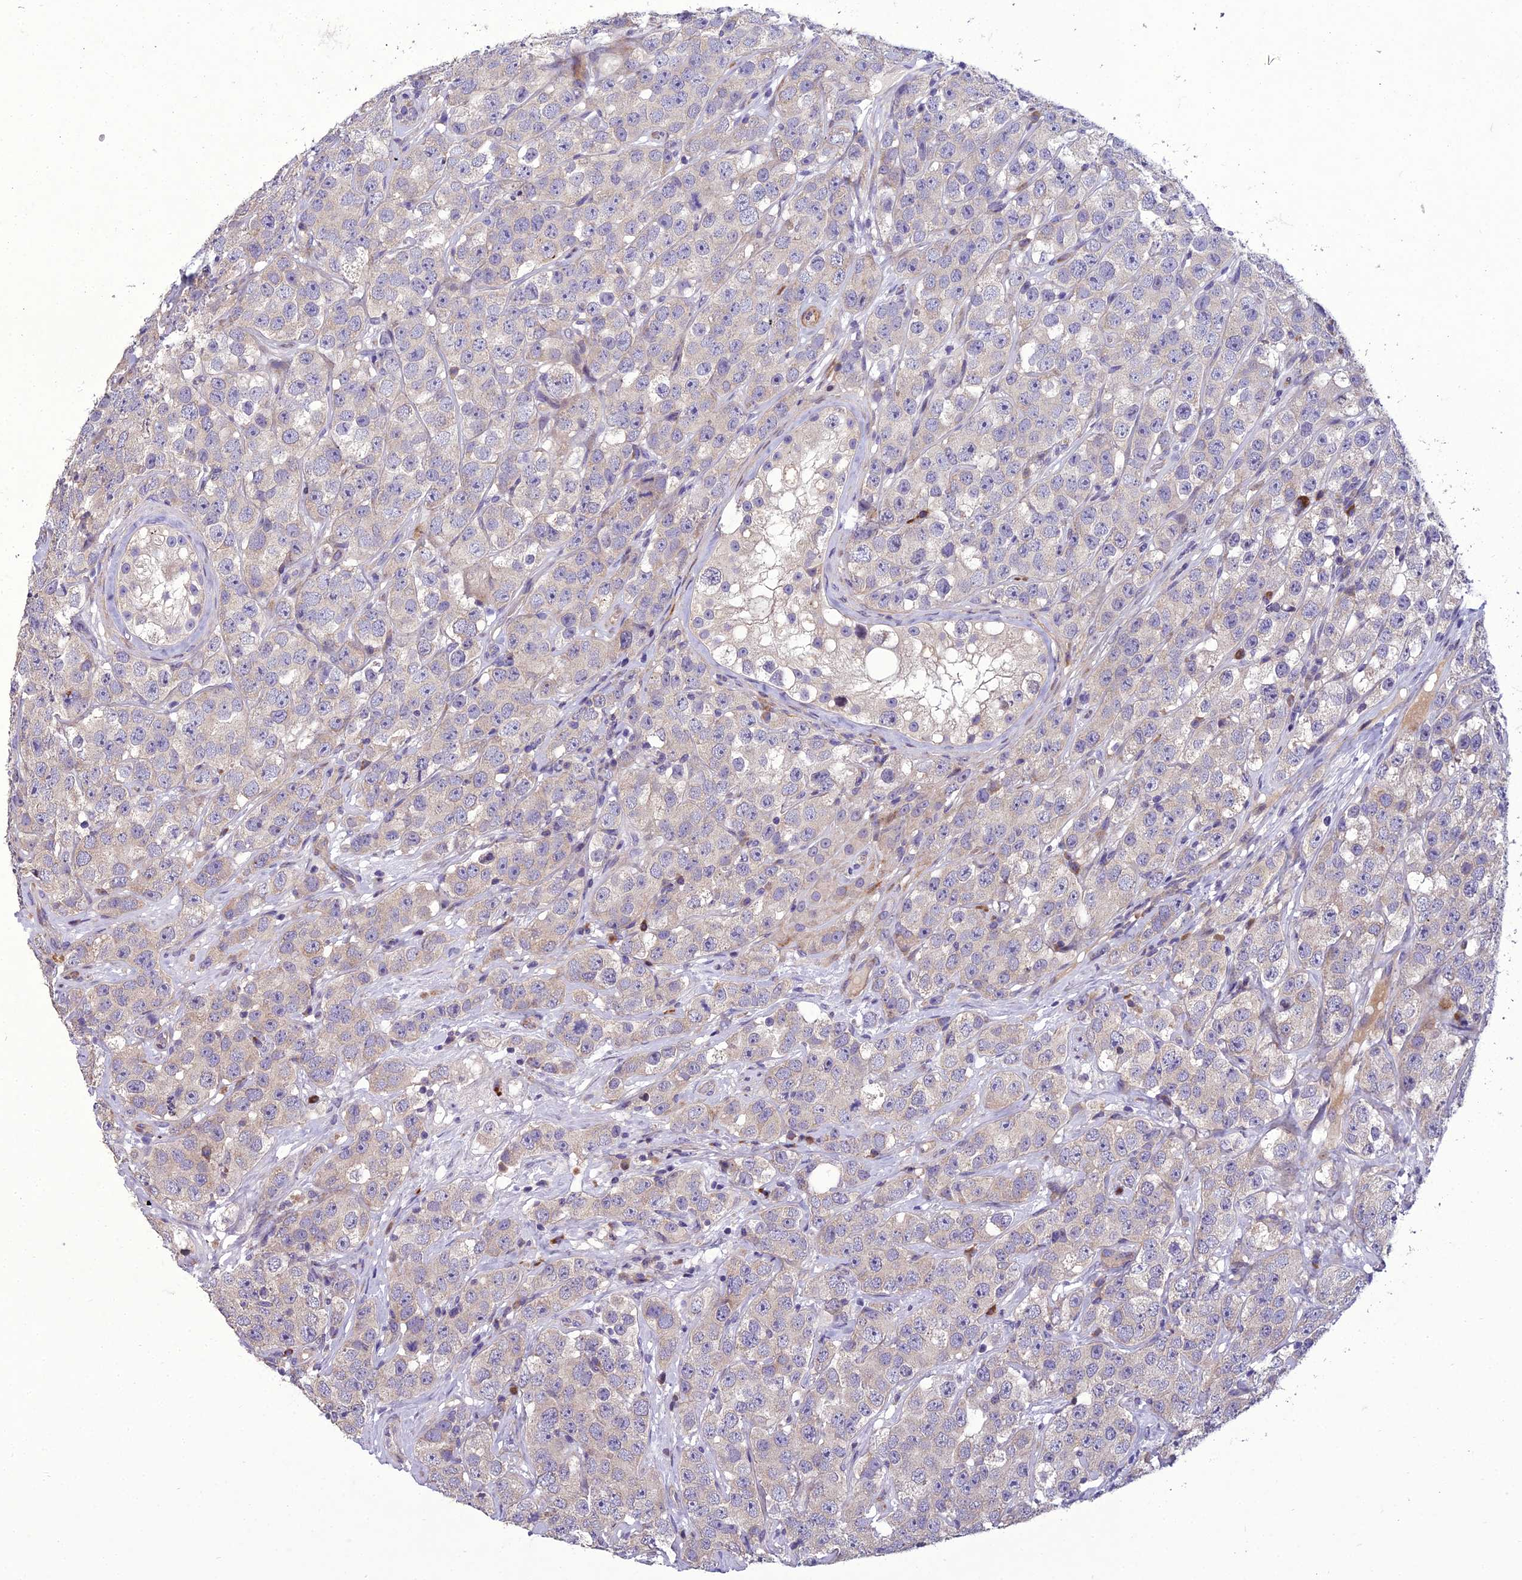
{"staining": {"intensity": "negative", "quantity": "none", "location": "none"}, "tissue": "testis cancer", "cell_type": "Tumor cells", "image_type": "cancer", "snomed": [{"axis": "morphology", "description": "Seminoma, NOS"}, {"axis": "topography", "description": "Testis"}], "caption": "Immunohistochemistry of human seminoma (testis) shows no expression in tumor cells.", "gene": "ADIPOR2", "patient": {"sex": "male", "age": 28}}